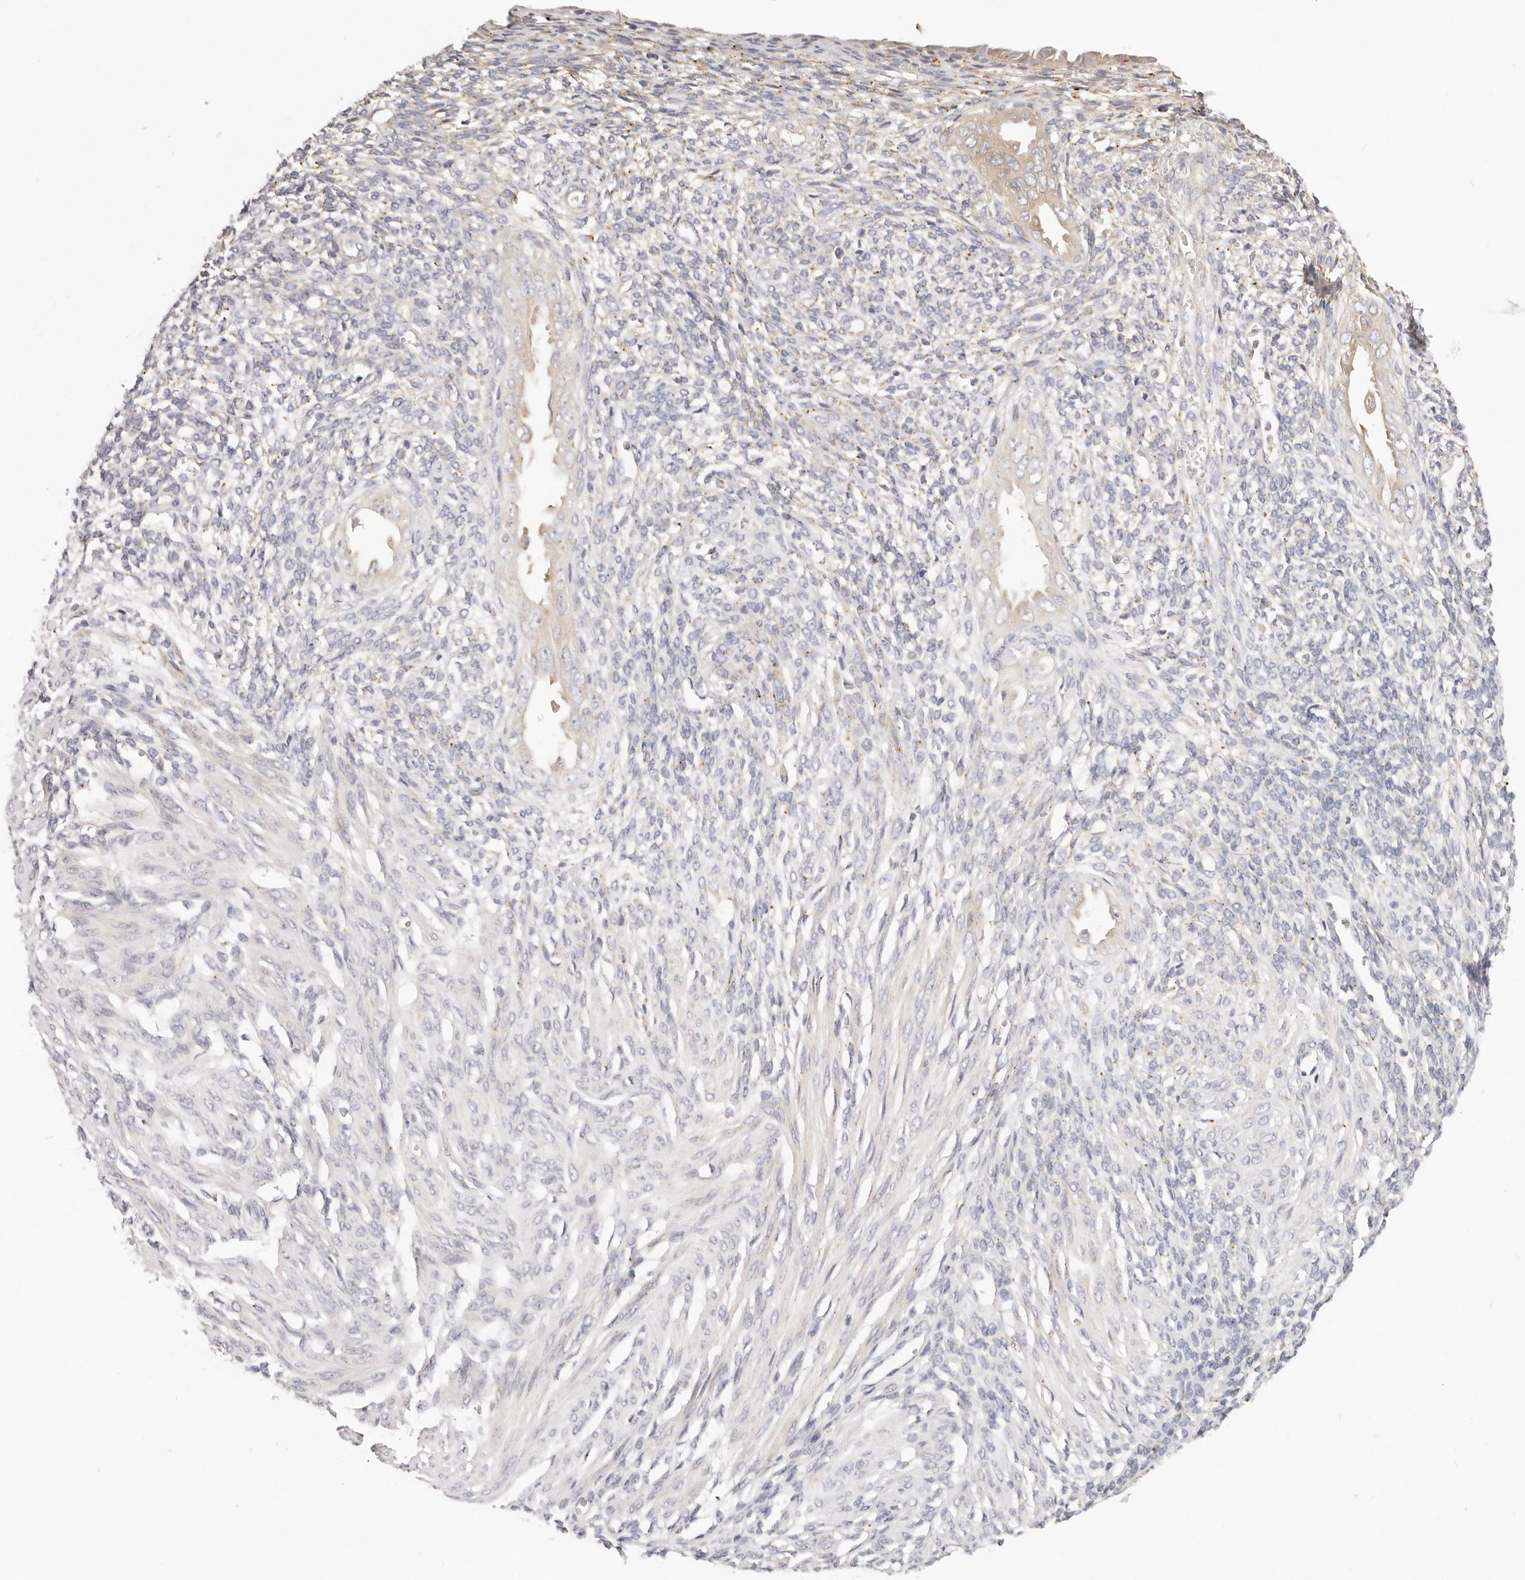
{"staining": {"intensity": "weak", "quantity": "<25%", "location": "cytoplasmic/membranous"}, "tissue": "endometrium", "cell_type": "Cells in endometrial stroma", "image_type": "normal", "snomed": [{"axis": "morphology", "description": "Normal tissue, NOS"}, {"axis": "topography", "description": "Endometrium"}], "caption": "Histopathology image shows no significant protein expression in cells in endometrial stroma of unremarkable endometrium.", "gene": "KCMF1", "patient": {"sex": "female", "age": 66}}